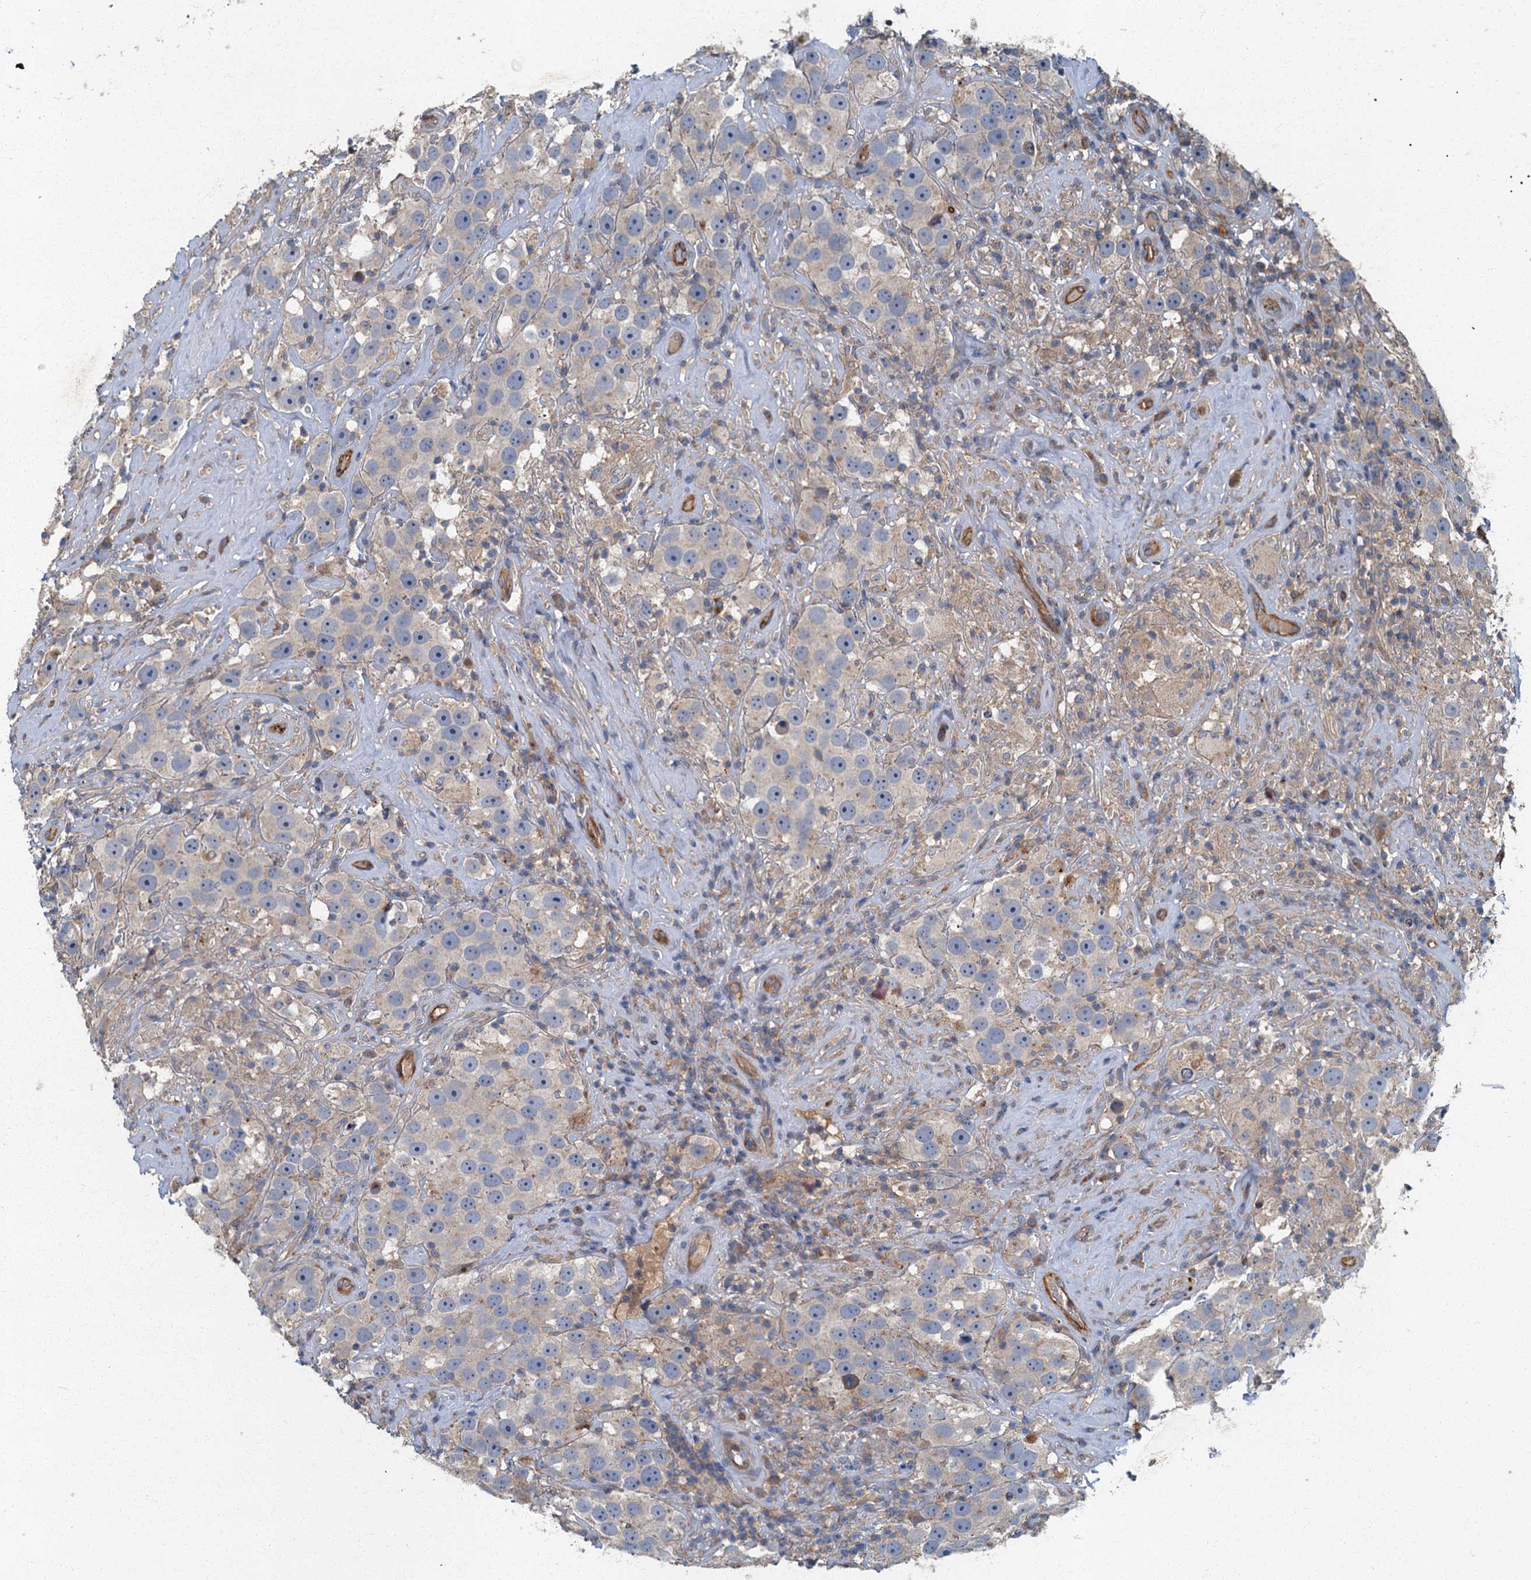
{"staining": {"intensity": "negative", "quantity": "none", "location": "none"}, "tissue": "testis cancer", "cell_type": "Tumor cells", "image_type": "cancer", "snomed": [{"axis": "morphology", "description": "Seminoma, NOS"}, {"axis": "topography", "description": "Testis"}], "caption": "Immunohistochemistry (IHC) image of neoplastic tissue: testis cancer stained with DAB (3,3'-diaminobenzidine) shows no significant protein staining in tumor cells.", "gene": "ARL11", "patient": {"sex": "male", "age": 49}}